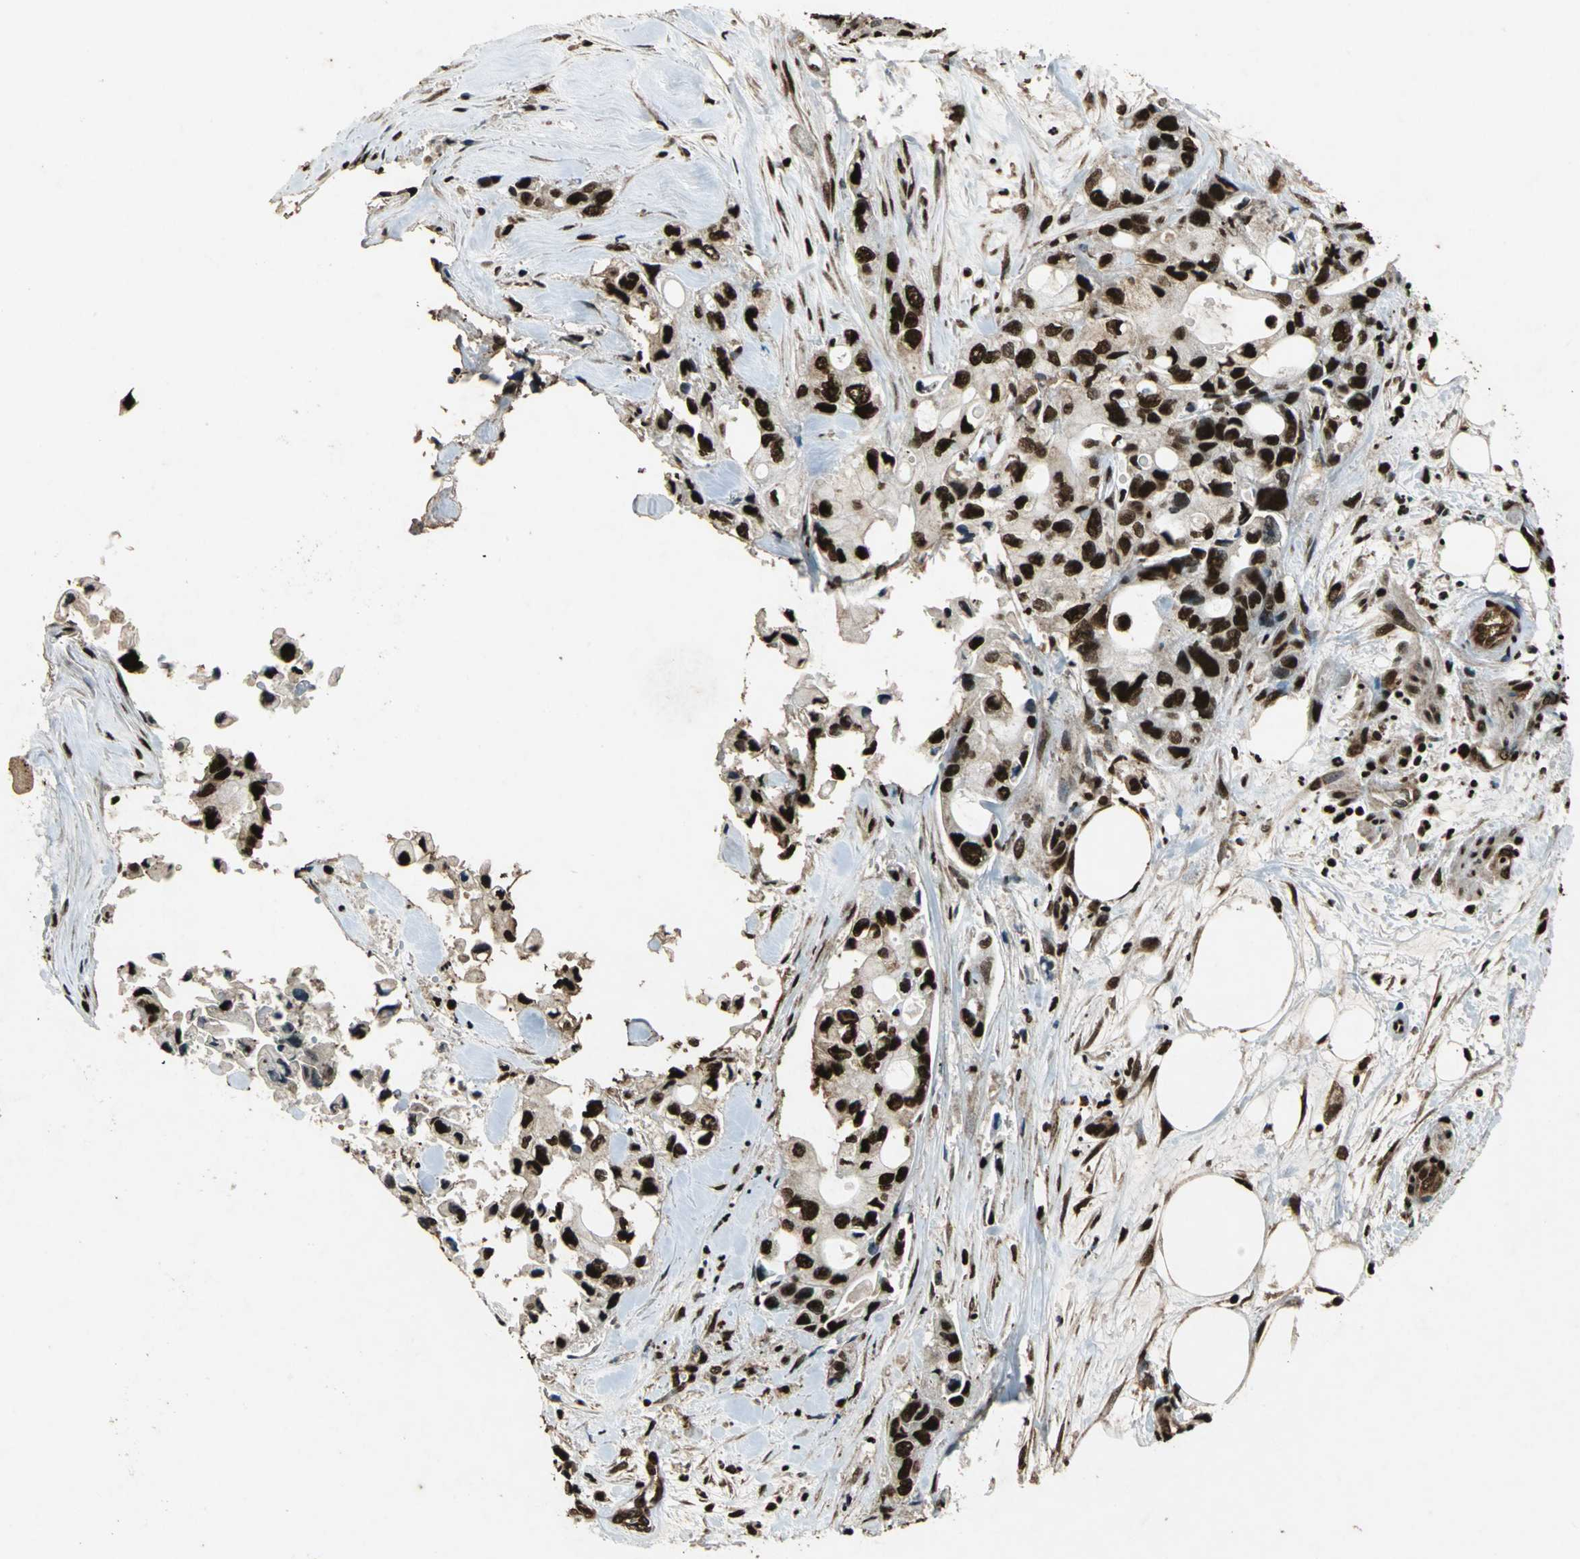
{"staining": {"intensity": "strong", "quantity": ">75%", "location": "cytoplasmic/membranous,nuclear"}, "tissue": "pancreatic cancer", "cell_type": "Tumor cells", "image_type": "cancer", "snomed": [{"axis": "morphology", "description": "Adenocarcinoma, NOS"}, {"axis": "topography", "description": "Pancreas"}], "caption": "Approximately >75% of tumor cells in pancreatic cancer exhibit strong cytoplasmic/membranous and nuclear protein staining as visualized by brown immunohistochemical staining.", "gene": "ANP32A", "patient": {"sex": "male", "age": 70}}